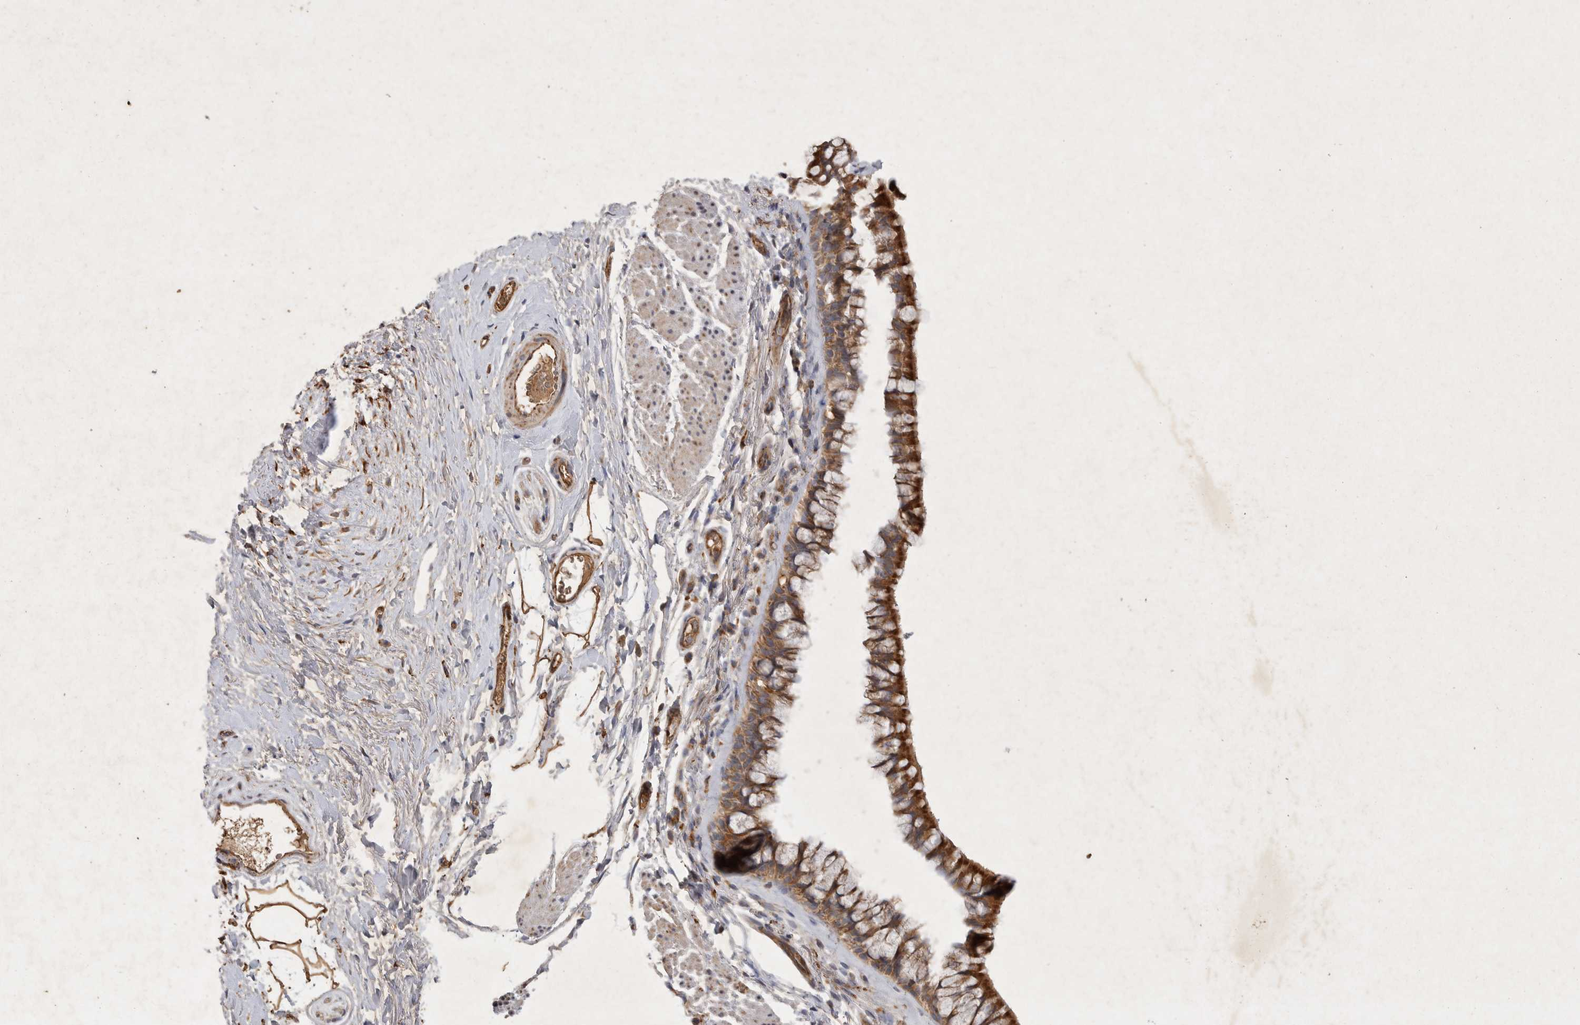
{"staining": {"intensity": "strong", "quantity": ">75%", "location": "cytoplasmic/membranous"}, "tissue": "bronchus", "cell_type": "Respiratory epithelial cells", "image_type": "normal", "snomed": [{"axis": "morphology", "description": "Normal tissue, NOS"}, {"axis": "topography", "description": "Cartilage tissue"}, {"axis": "topography", "description": "Bronchus"}], "caption": "The histopathology image shows staining of normal bronchus, revealing strong cytoplasmic/membranous protein positivity (brown color) within respiratory epithelial cells.", "gene": "MRPL41", "patient": {"sex": "female", "age": 53}}